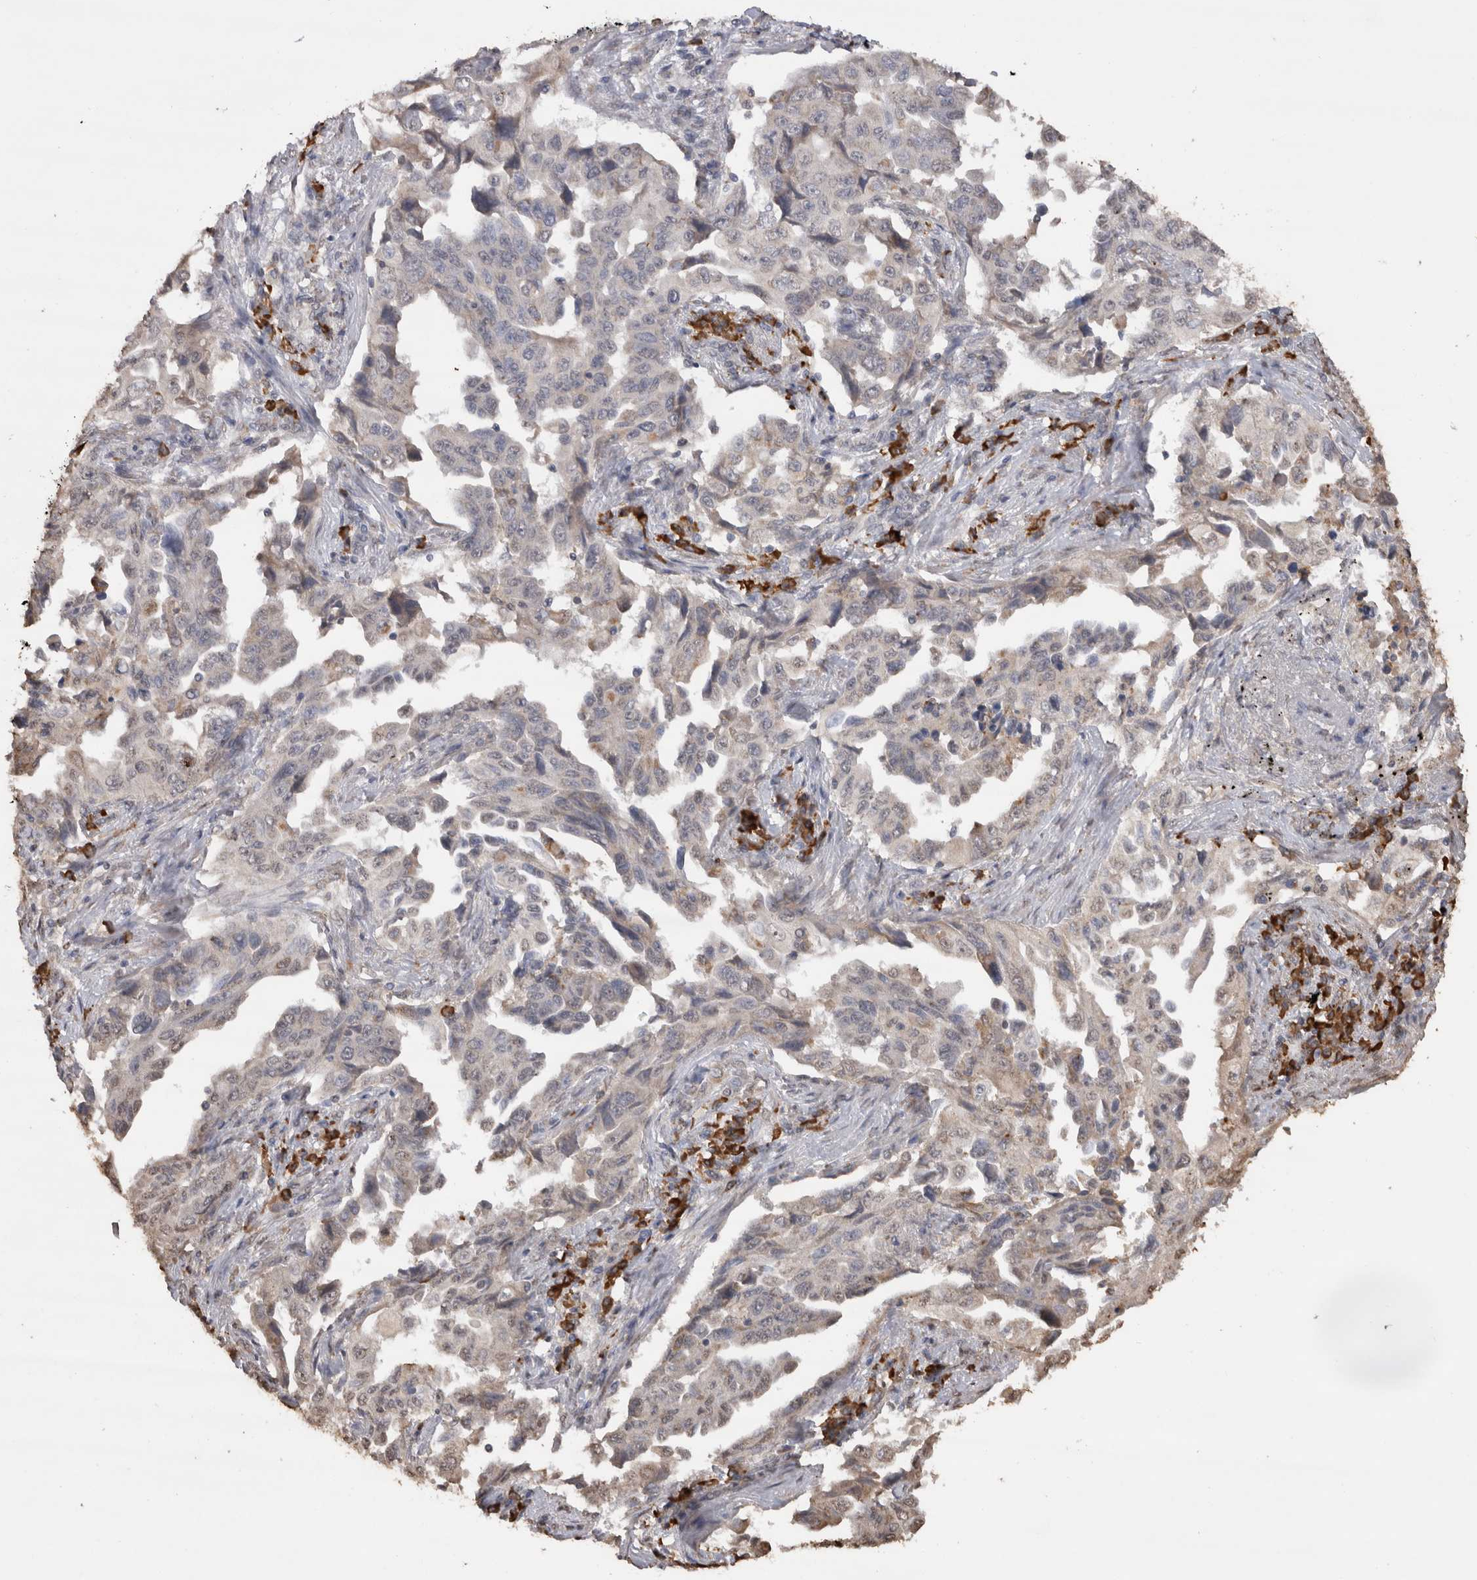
{"staining": {"intensity": "weak", "quantity": "<25%", "location": "nuclear"}, "tissue": "lung cancer", "cell_type": "Tumor cells", "image_type": "cancer", "snomed": [{"axis": "morphology", "description": "Adenocarcinoma, NOS"}, {"axis": "topography", "description": "Lung"}], "caption": "IHC of human adenocarcinoma (lung) displays no expression in tumor cells. (DAB (3,3'-diaminobenzidine) immunohistochemistry (IHC), high magnification).", "gene": "CRELD2", "patient": {"sex": "female", "age": 51}}